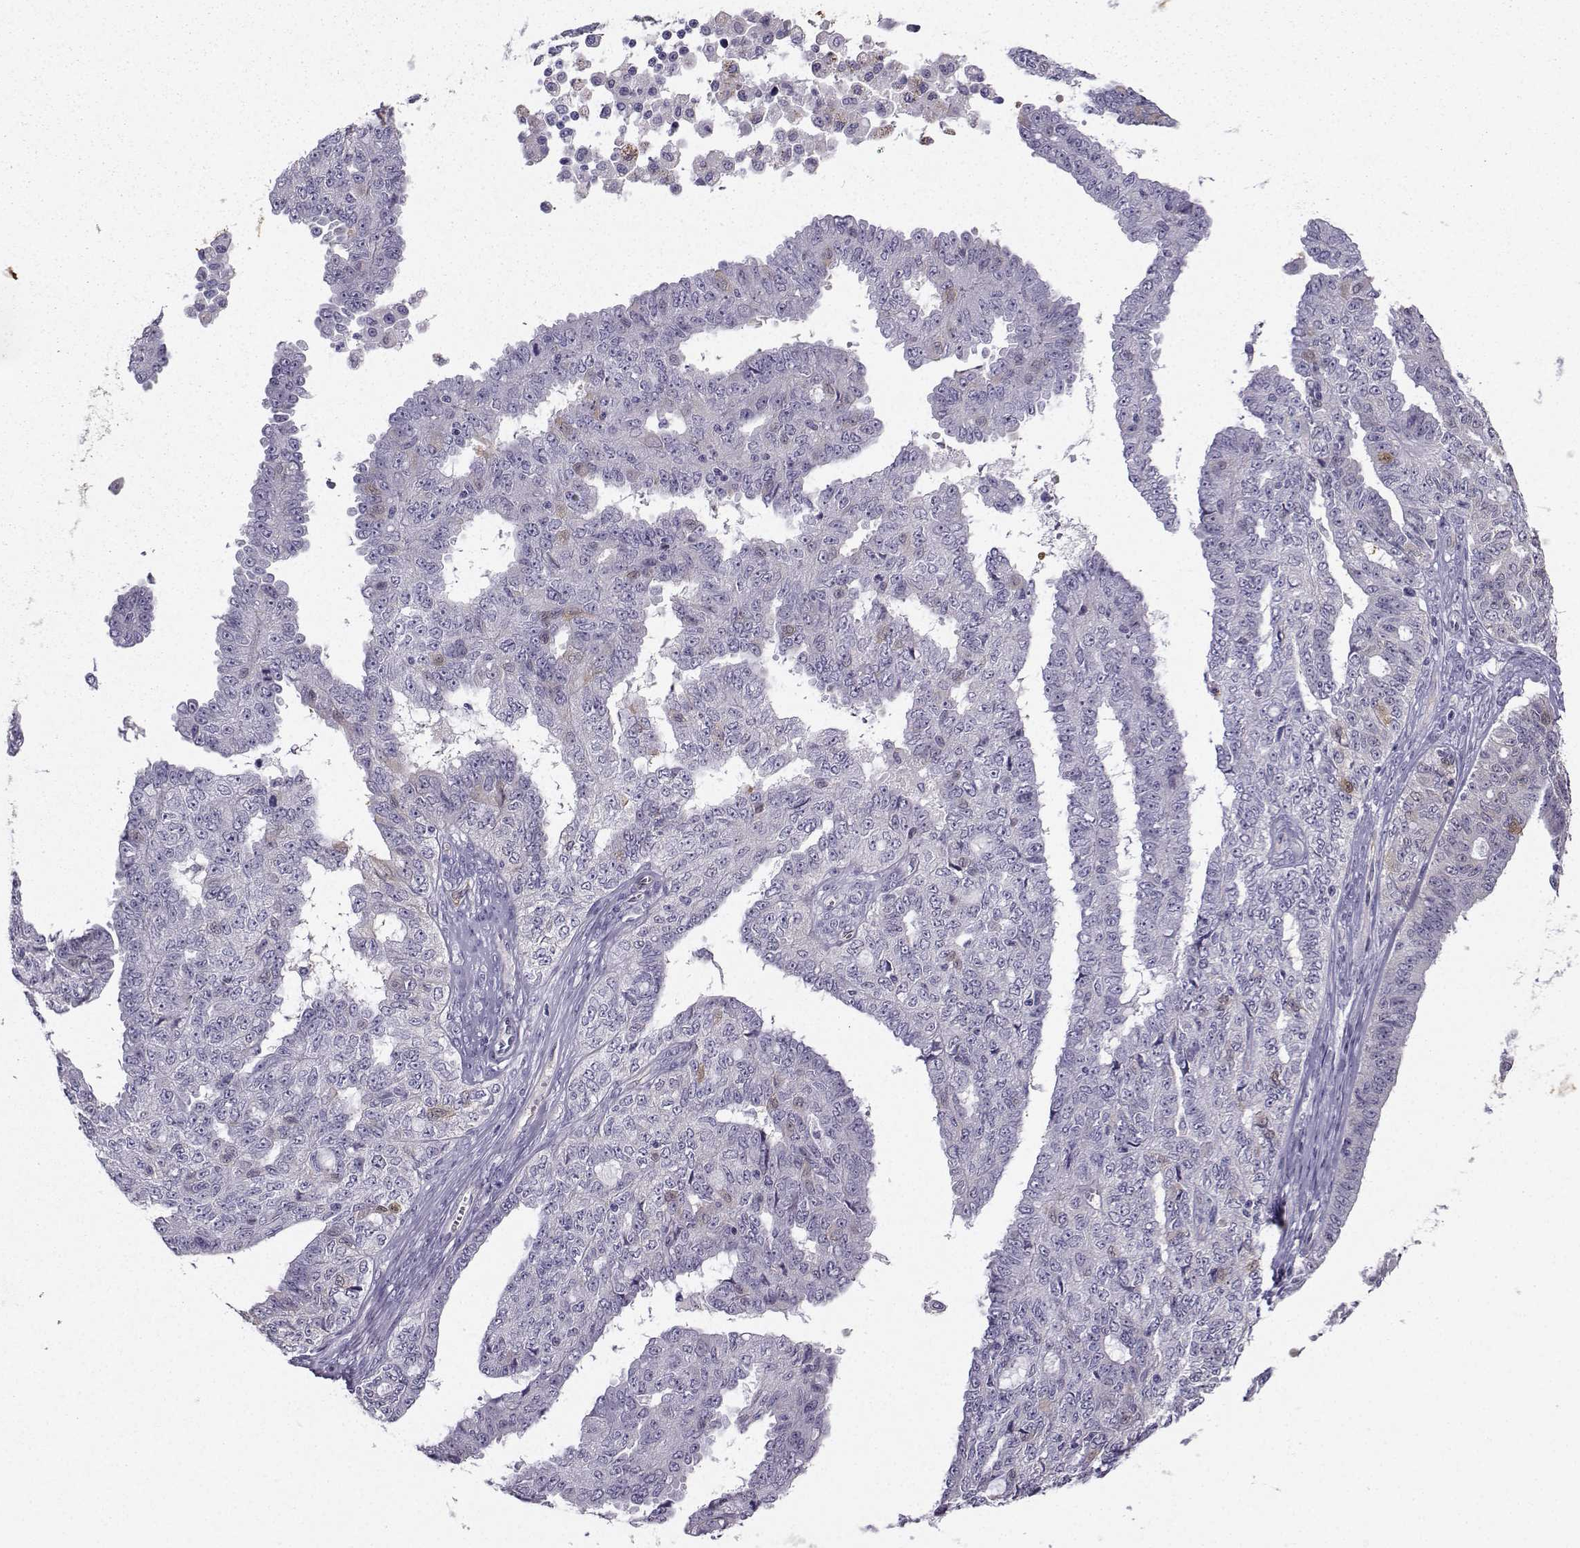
{"staining": {"intensity": "weak", "quantity": "<25%", "location": "cytoplasmic/membranous"}, "tissue": "ovarian cancer", "cell_type": "Tumor cells", "image_type": "cancer", "snomed": [{"axis": "morphology", "description": "Cystadenocarcinoma, serous, NOS"}, {"axis": "topography", "description": "Ovary"}], "caption": "This micrograph is of ovarian cancer (serous cystadenocarcinoma) stained with immunohistochemistry (IHC) to label a protein in brown with the nuclei are counter-stained blue. There is no expression in tumor cells. (DAB immunohistochemistry visualized using brightfield microscopy, high magnification).", "gene": "NQO1", "patient": {"sex": "female", "age": 71}}